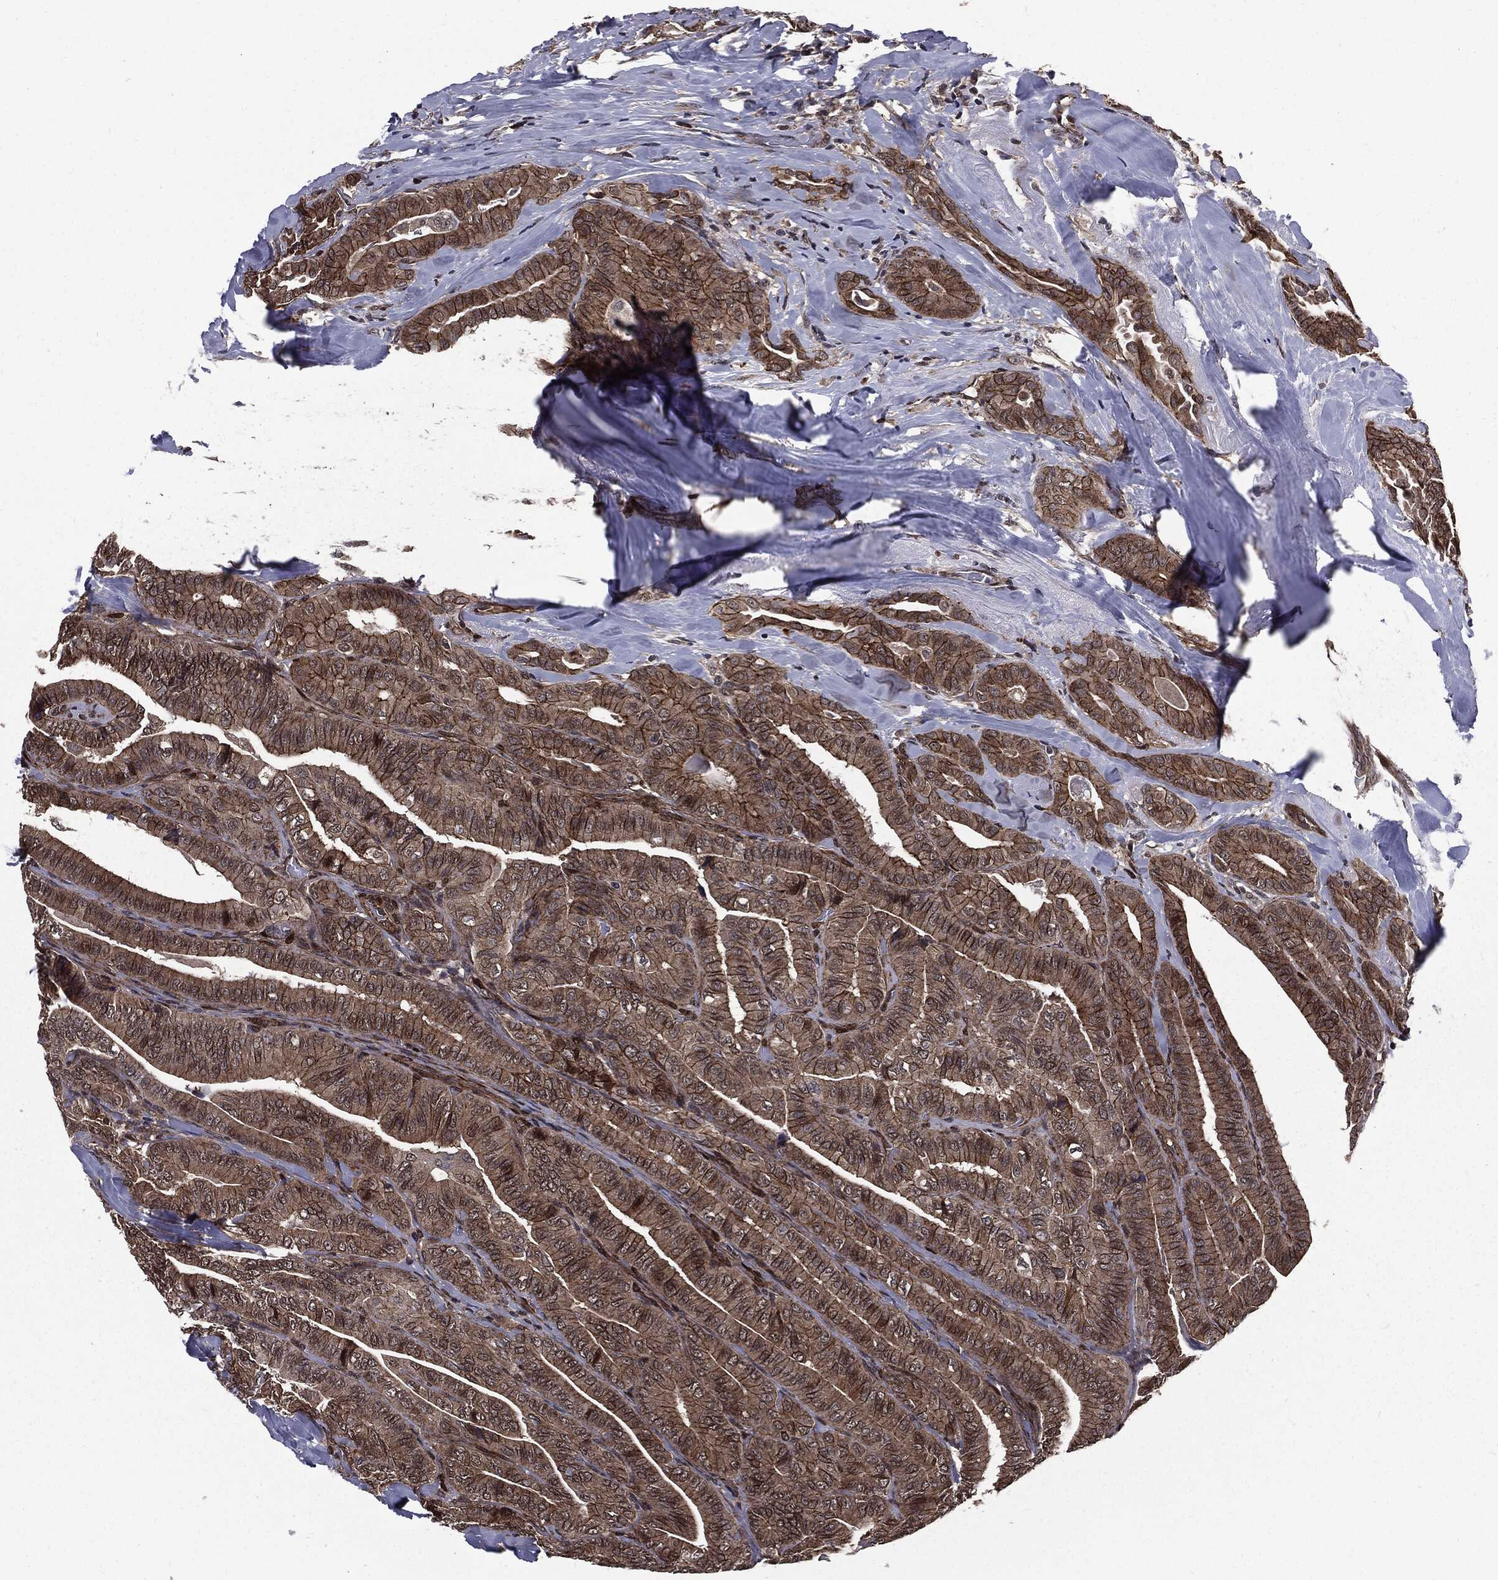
{"staining": {"intensity": "strong", "quantity": ">75%", "location": "cytoplasmic/membranous"}, "tissue": "thyroid cancer", "cell_type": "Tumor cells", "image_type": "cancer", "snomed": [{"axis": "morphology", "description": "Papillary adenocarcinoma, NOS"}, {"axis": "topography", "description": "Thyroid gland"}], "caption": "A micrograph of thyroid cancer (papillary adenocarcinoma) stained for a protein reveals strong cytoplasmic/membranous brown staining in tumor cells. The staining is performed using DAB (3,3'-diaminobenzidine) brown chromogen to label protein expression. The nuclei are counter-stained blue using hematoxylin.", "gene": "PTPA", "patient": {"sex": "male", "age": 61}}